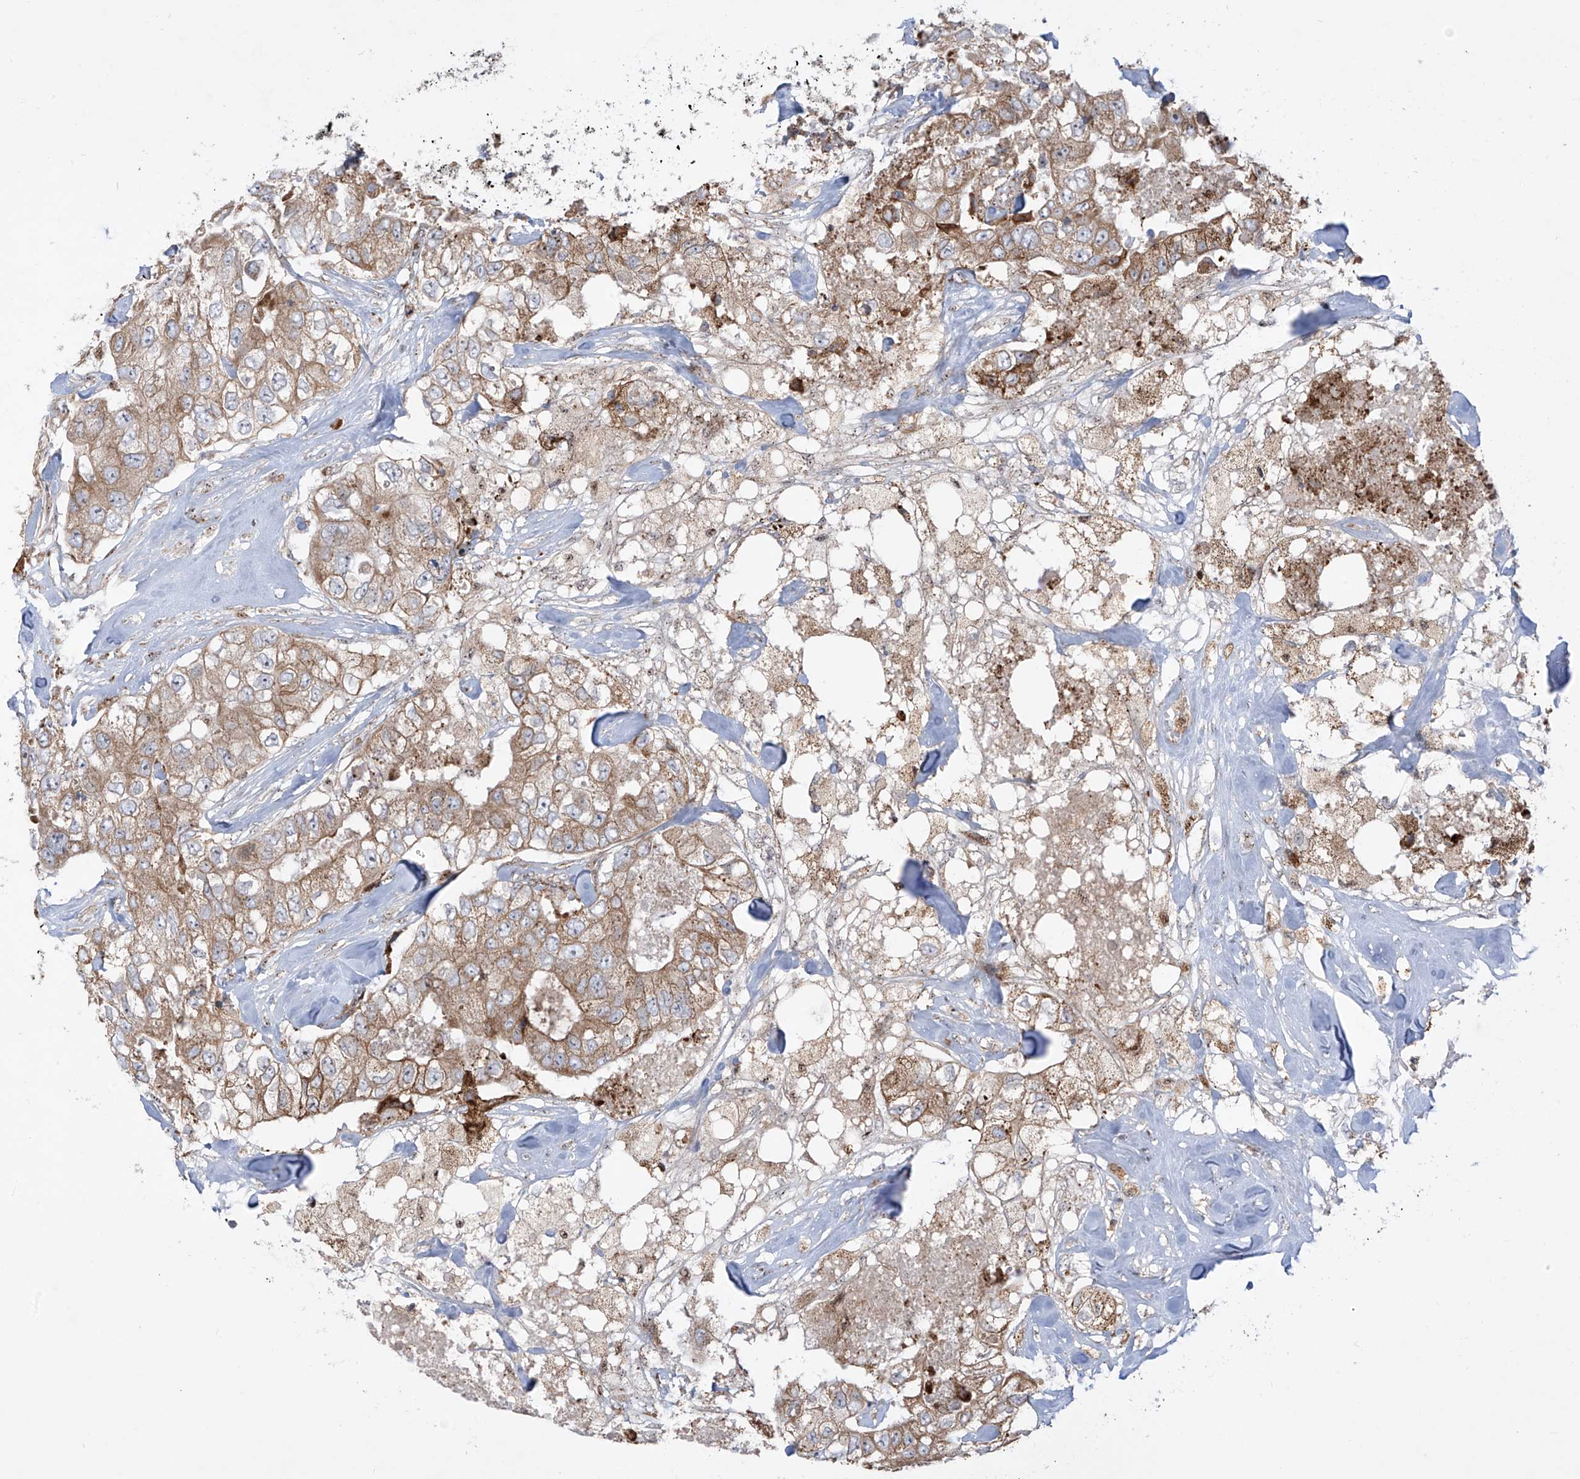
{"staining": {"intensity": "moderate", "quantity": ">75%", "location": "cytoplasmic/membranous"}, "tissue": "breast cancer", "cell_type": "Tumor cells", "image_type": "cancer", "snomed": [{"axis": "morphology", "description": "Duct carcinoma"}, {"axis": "topography", "description": "Breast"}], "caption": "The photomicrograph shows immunohistochemical staining of intraductal carcinoma (breast). There is moderate cytoplasmic/membranous staining is appreciated in about >75% of tumor cells.", "gene": "ZBTB8A", "patient": {"sex": "female", "age": 62}}